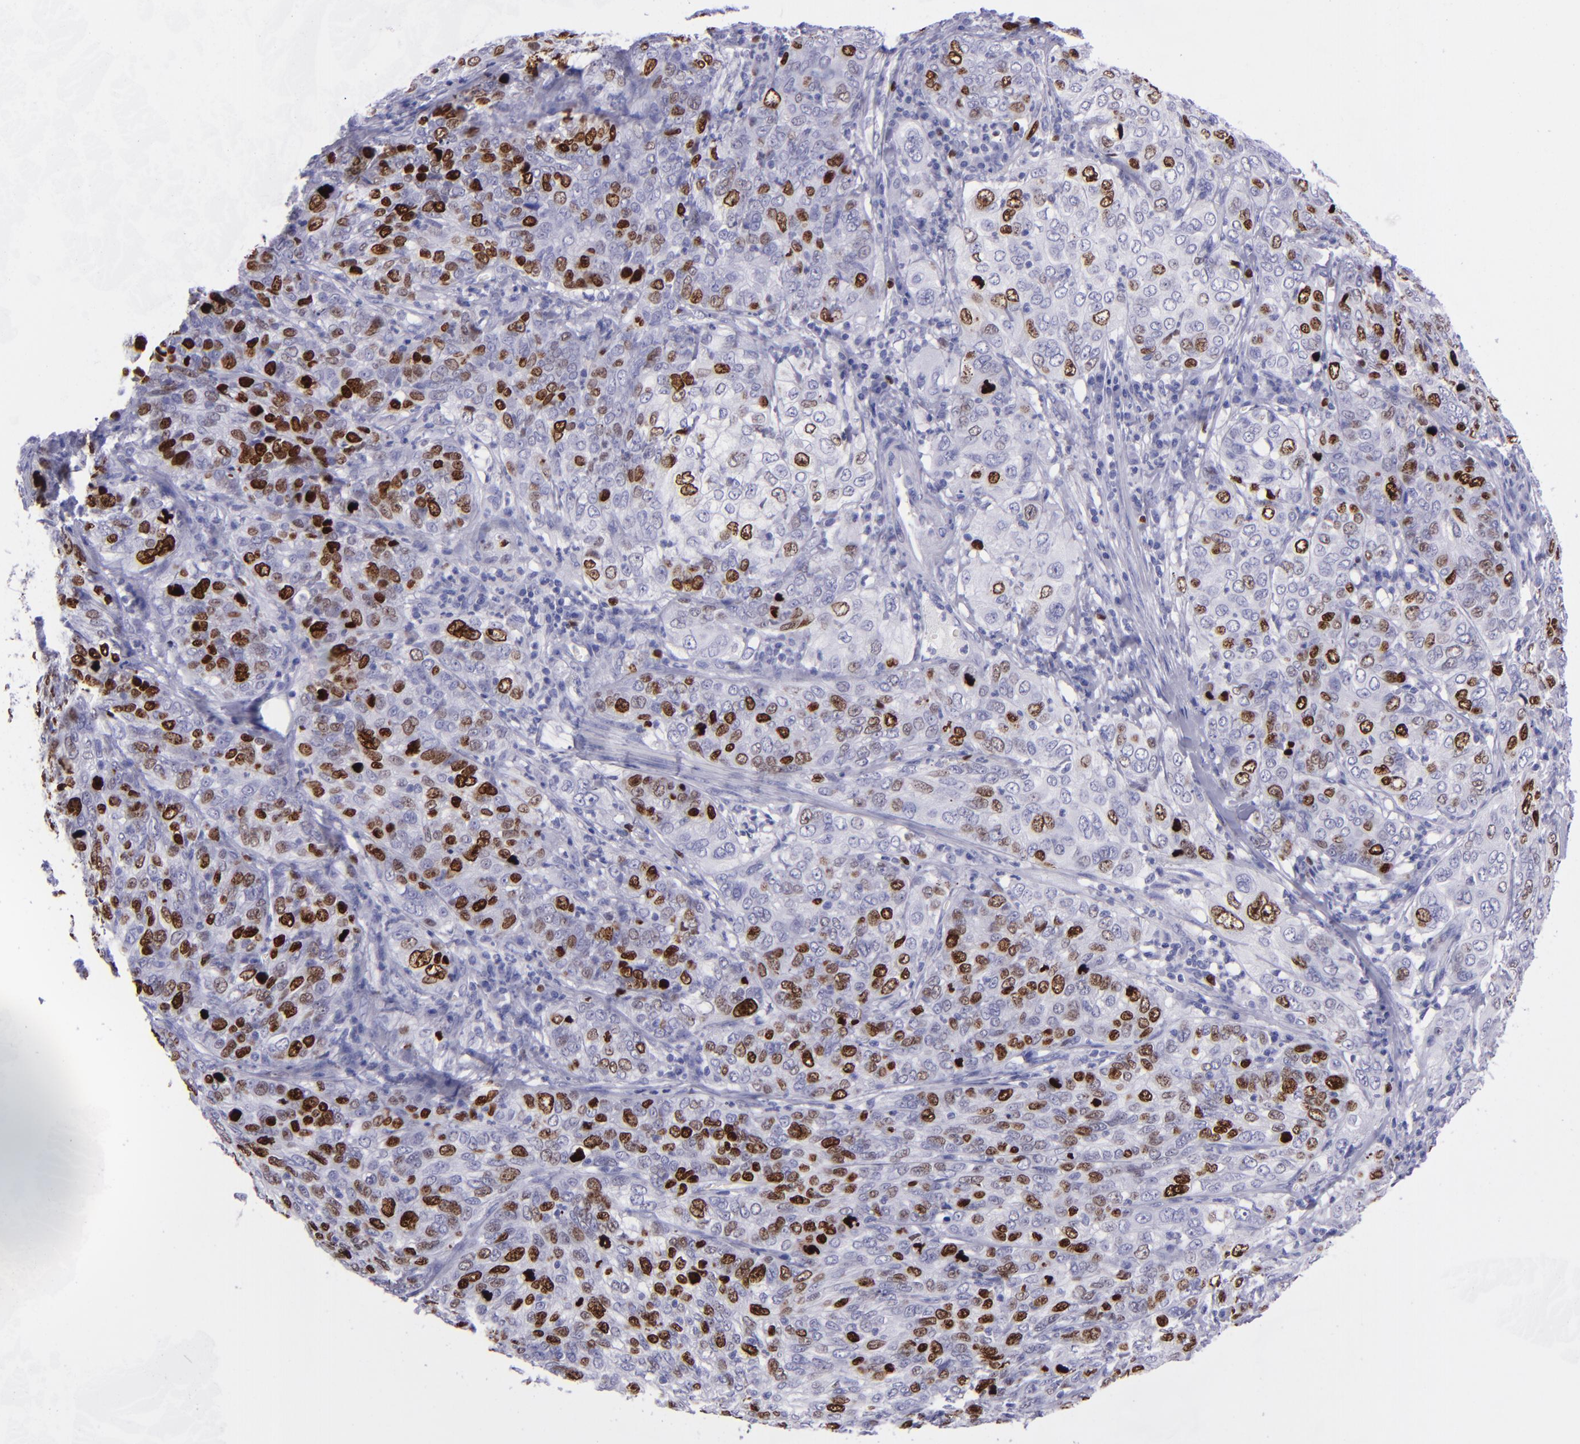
{"staining": {"intensity": "strong", "quantity": "25%-75%", "location": "nuclear"}, "tissue": "cervical cancer", "cell_type": "Tumor cells", "image_type": "cancer", "snomed": [{"axis": "morphology", "description": "Squamous cell carcinoma, NOS"}, {"axis": "topography", "description": "Cervix"}], "caption": "Strong nuclear protein staining is appreciated in approximately 25%-75% of tumor cells in squamous cell carcinoma (cervical).", "gene": "TOP2A", "patient": {"sex": "female", "age": 38}}